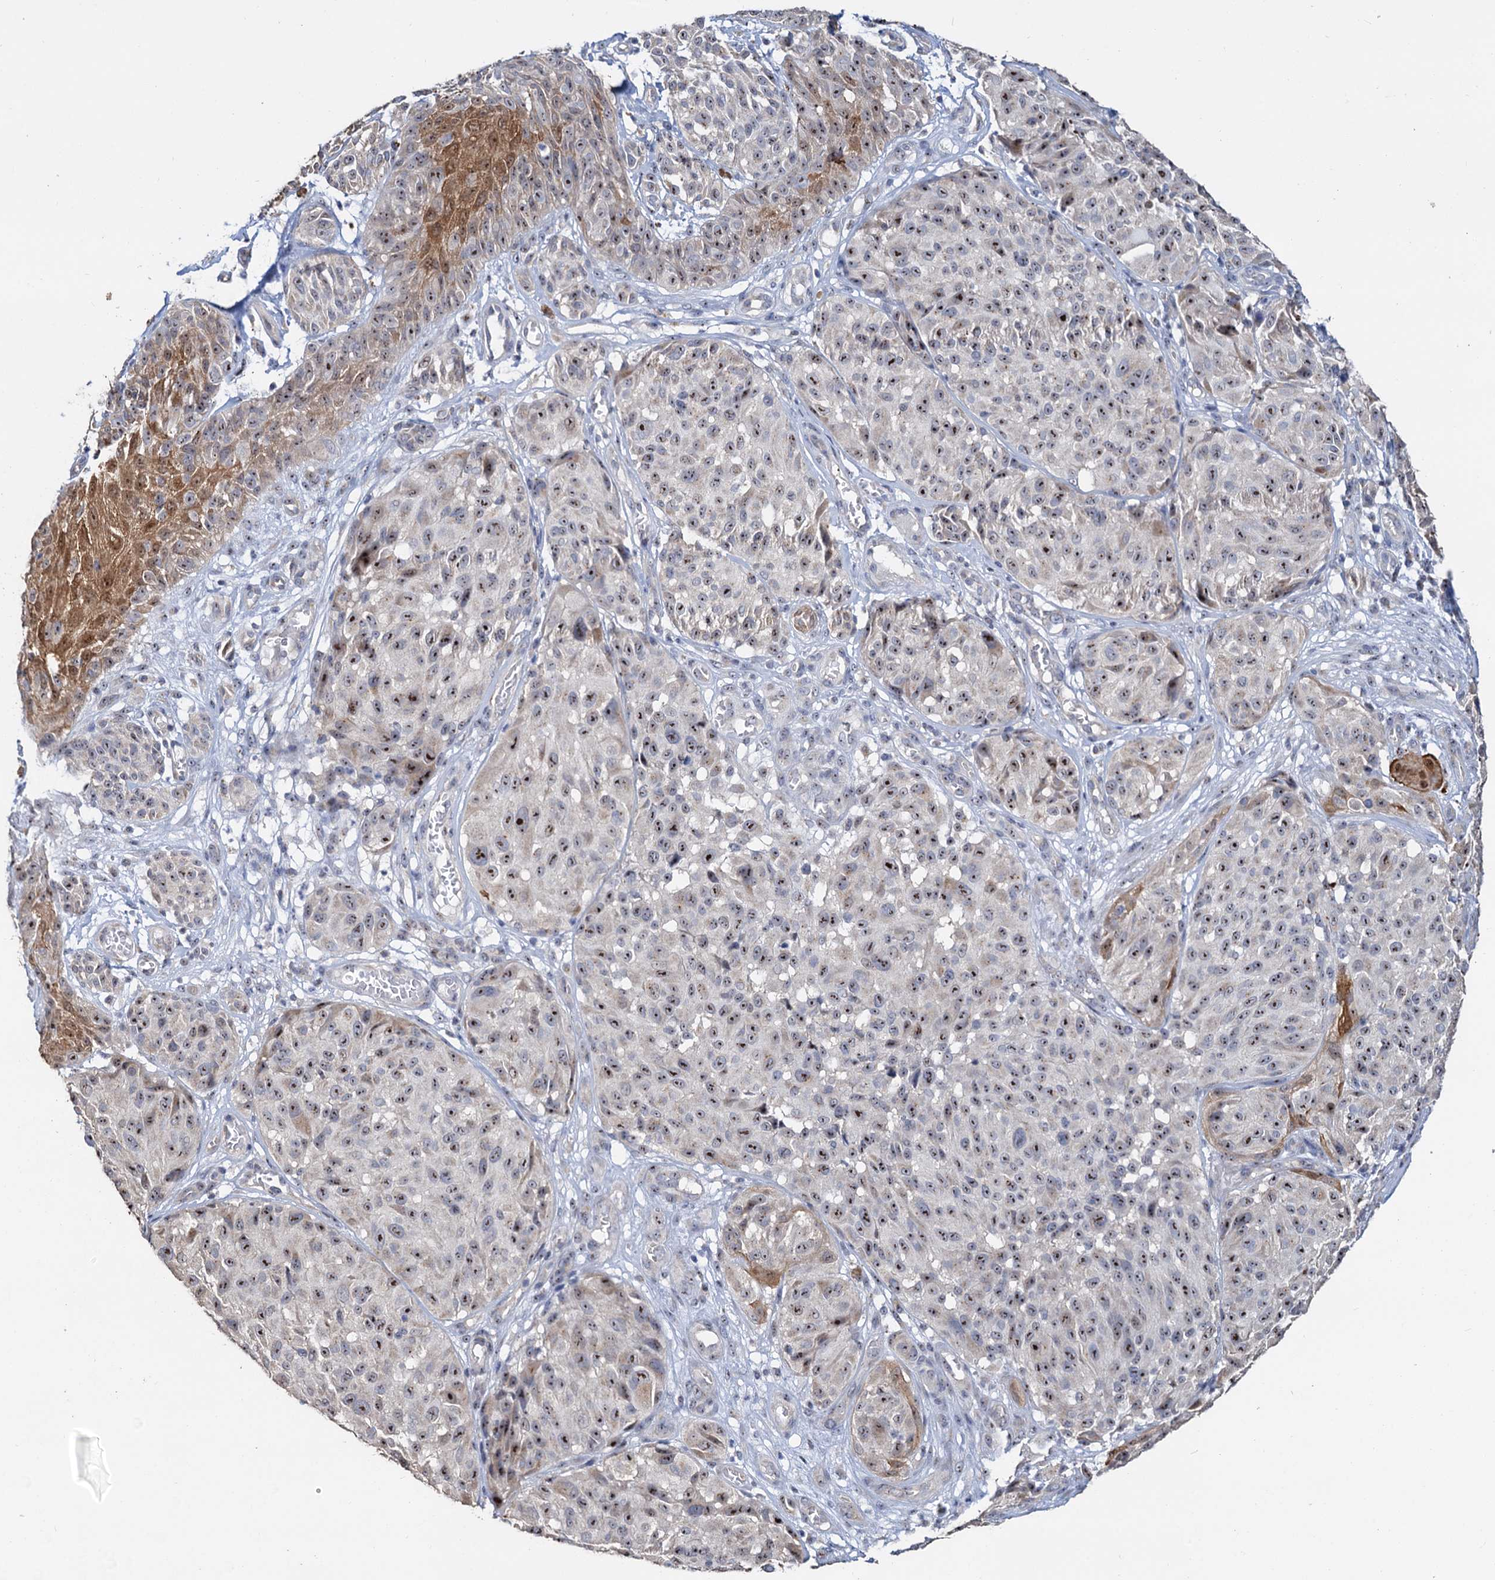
{"staining": {"intensity": "moderate", "quantity": ">75%", "location": "nuclear"}, "tissue": "melanoma", "cell_type": "Tumor cells", "image_type": "cancer", "snomed": [{"axis": "morphology", "description": "Malignant melanoma, NOS"}, {"axis": "topography", "description": "Skin"}], "caption": "Immunohistochemical staining of malignant melanoma shows medium levels of moderate nuclear protein positivity in approximately >75% of tumor cells.", "gene": "C2CD3", "patient": {"sex": "male", "age": 83}}